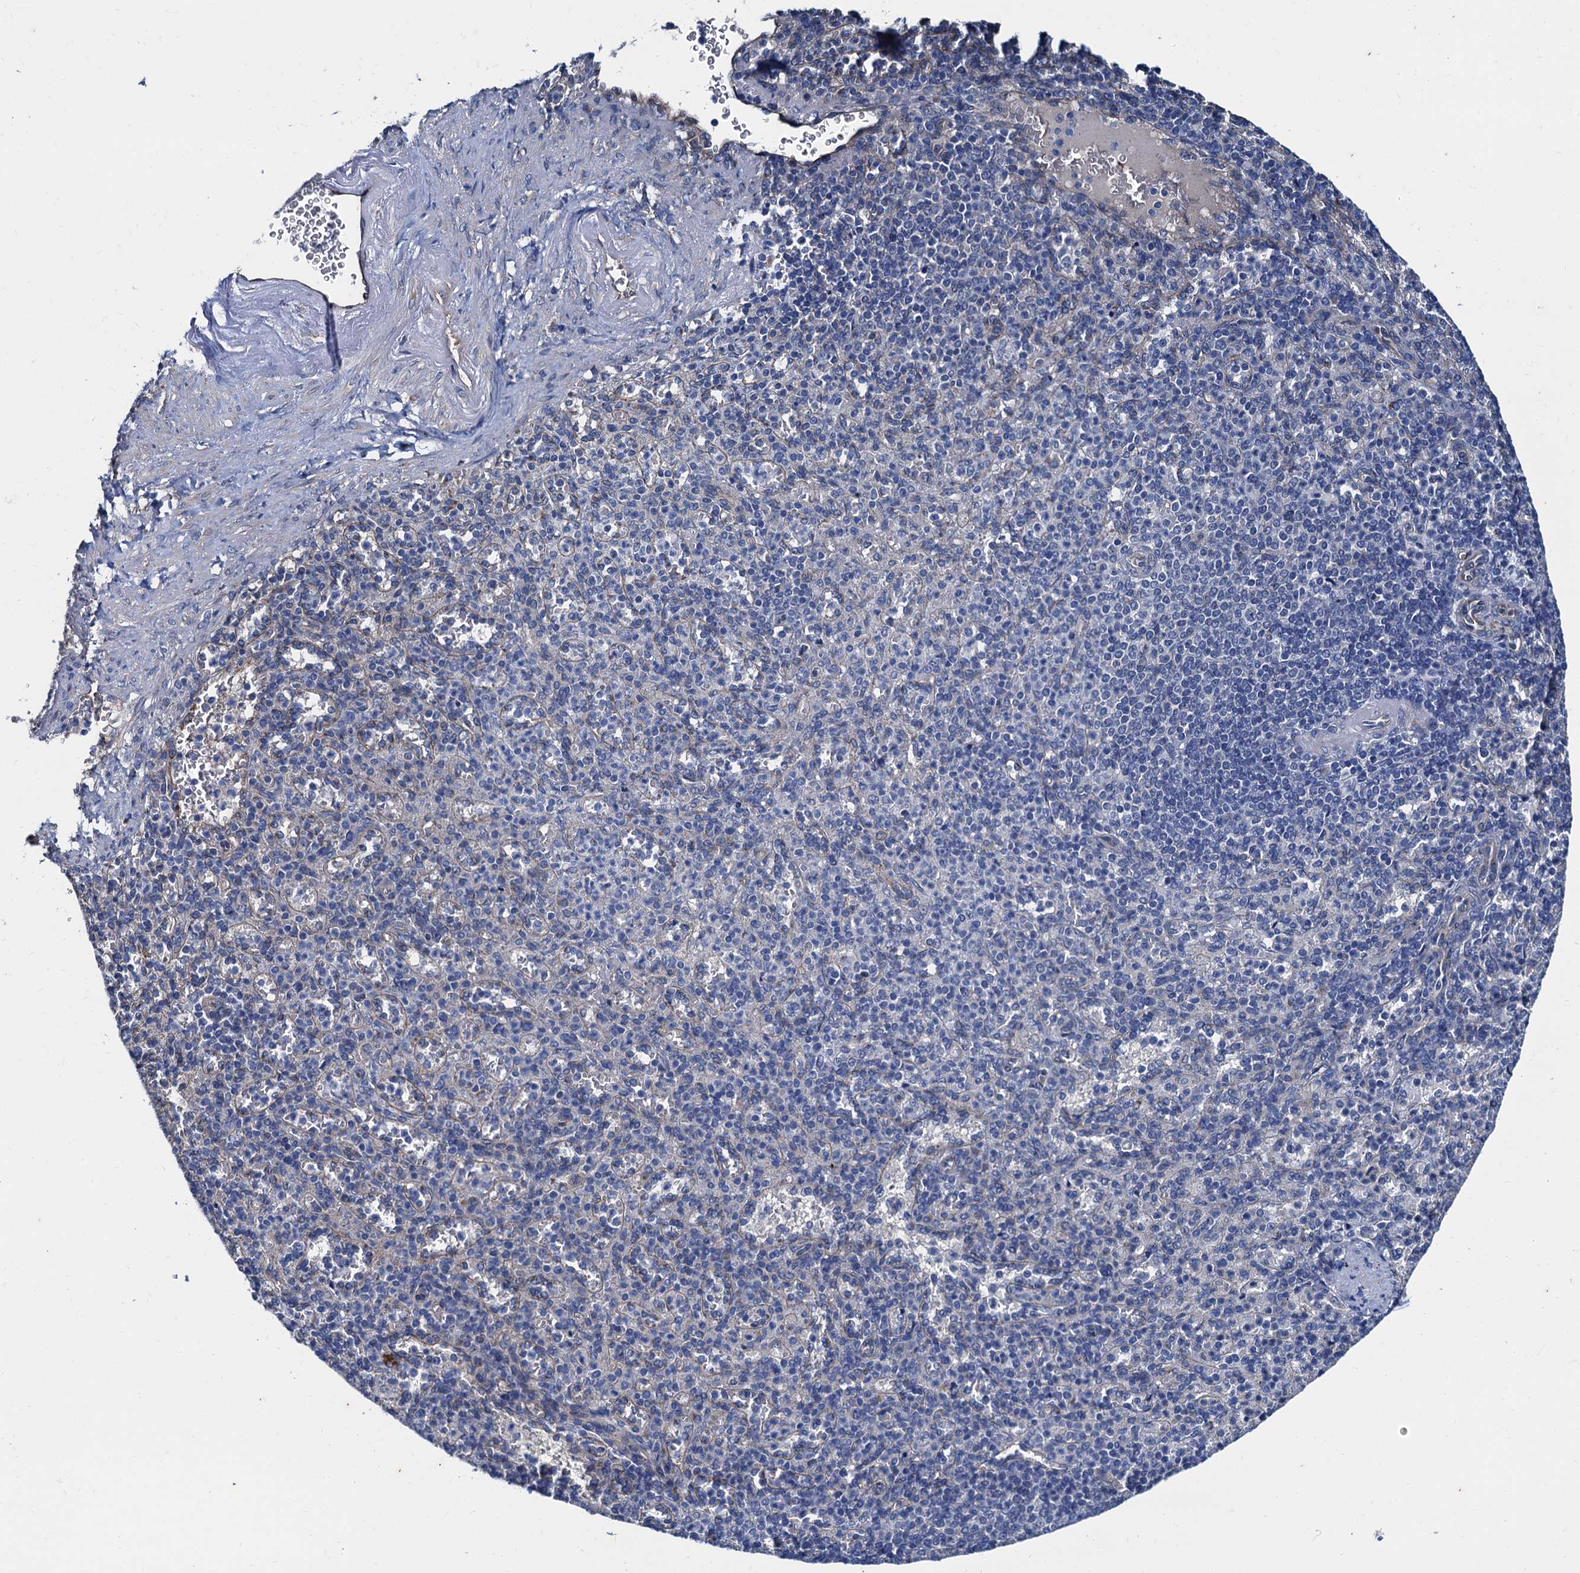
{"staining": {"intensity": "negative", "quantity": "none", "location": "none"}, "tissue": "spleen", "cell_type": "Cells in red pulp", "image_type": "normal", "snomed": [{"axis": "morphology", "description": "Normal tissue, NOS"}, {"axis": "topography", "description": "Spleen"}], "caption": "A high-resolution photomicrograph shows immunohistochemistry (IHC) staining of unremarkable spleen, which reveals no significant expression in cells in red pulp.", "gene": "NGRN", "patient": {"sex": "female", "age": 74}}